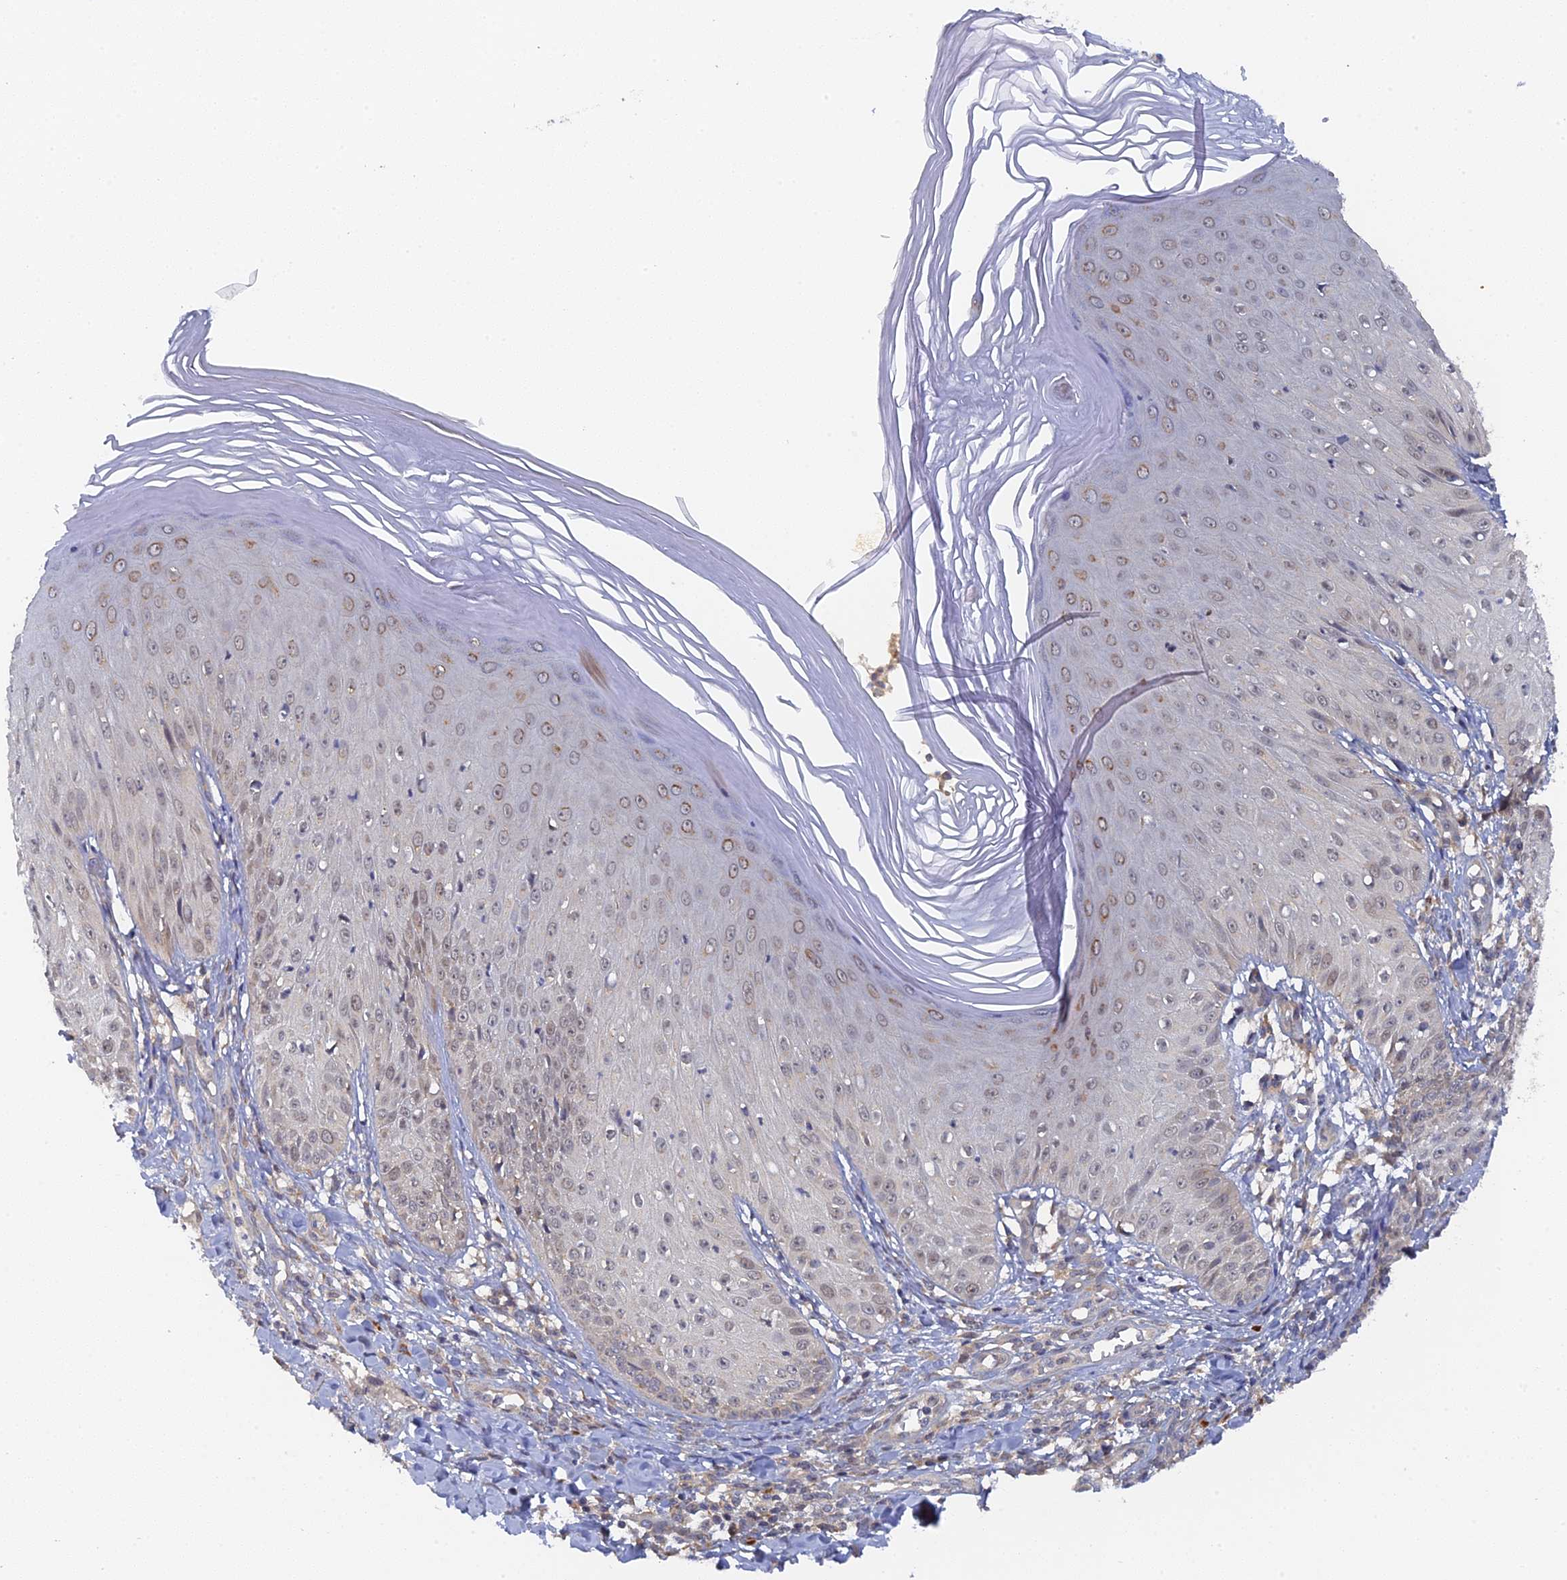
{"staining": {"intensity": "moderate", "quantity": "25%-75%", "location": "nuclear"}, "tissue": "skin", "cell_type": "Epidermal cells", "image_type": "normal", "snomed": [{"axis": "morphology", "description": "Normal tissue, NOS"}, {"axis": "morphology", "description": "Inflammation, NOS"}, {"axis": "topography", "description": "Soft tissue"}, {"axis": "topography", "description": "Anal"}], "caption": "This photomicrograph demonstrates IHC staining of benign human skin, with medium moderate nuclear positivity in approximately 25%-75% of epidermal cells.", "gene": "MIGA2", "patient": {"sex": "female", "age": 15}}